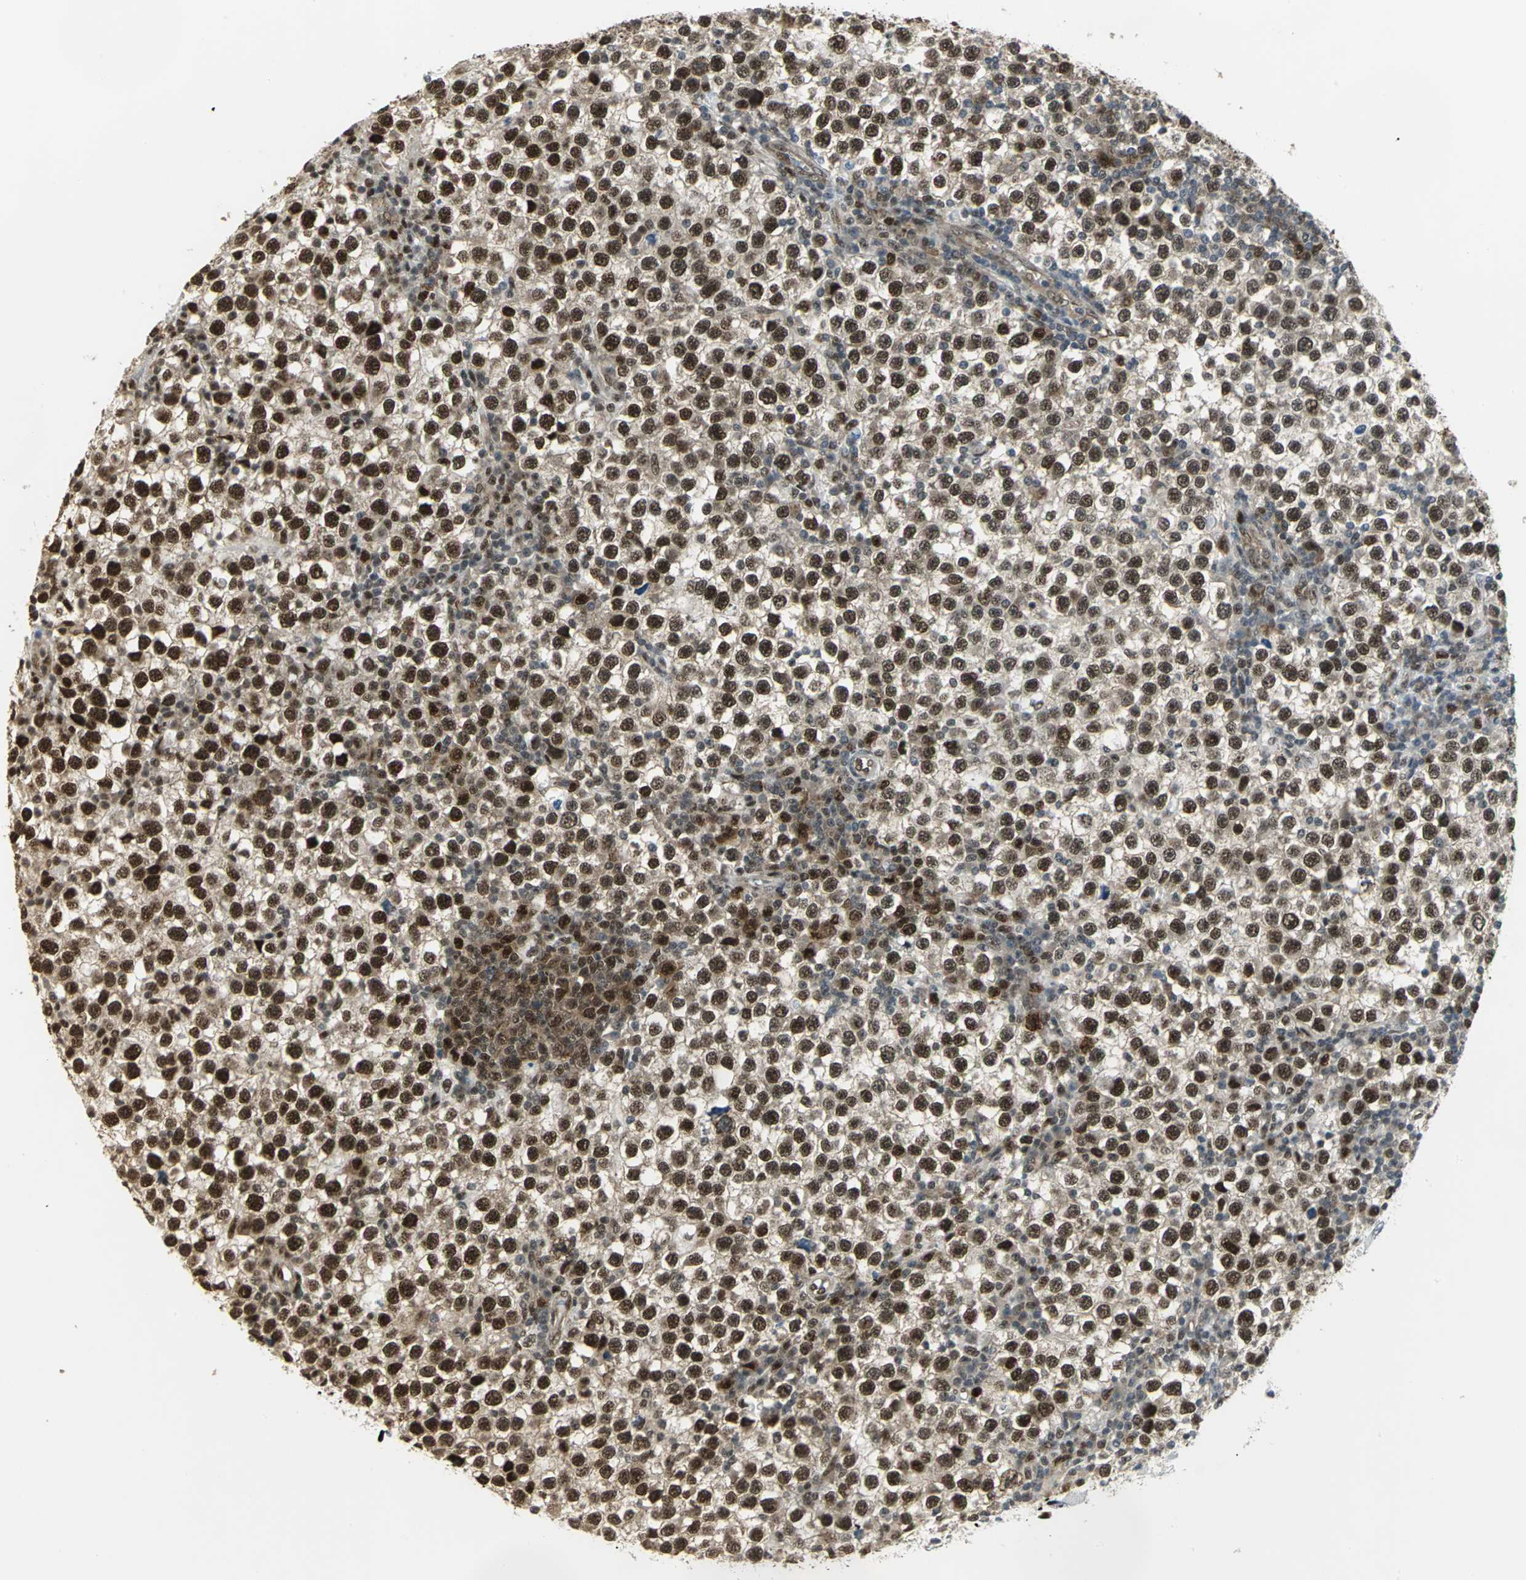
{"staining": {"intensity": "strong", "quantity": ">75%", "location": "nuclear"}, "tissue": "testis cancer", "cell_type": "Tumor cells", "image_type": "cancer", "snomed": [{"axis": "morphology", "description": "Seminoma, NOS"}, {"axis": "topography", "description": "Testis"}], "caption": "Seminoma (testis) tissue exhibits strong nuclear expression in about >75% of tumor cells (brown staining indicates protein expression, while blue staining denotes nuclei).", "gene": "DDX5", "patient": {"sex": "male", "age": 65}}